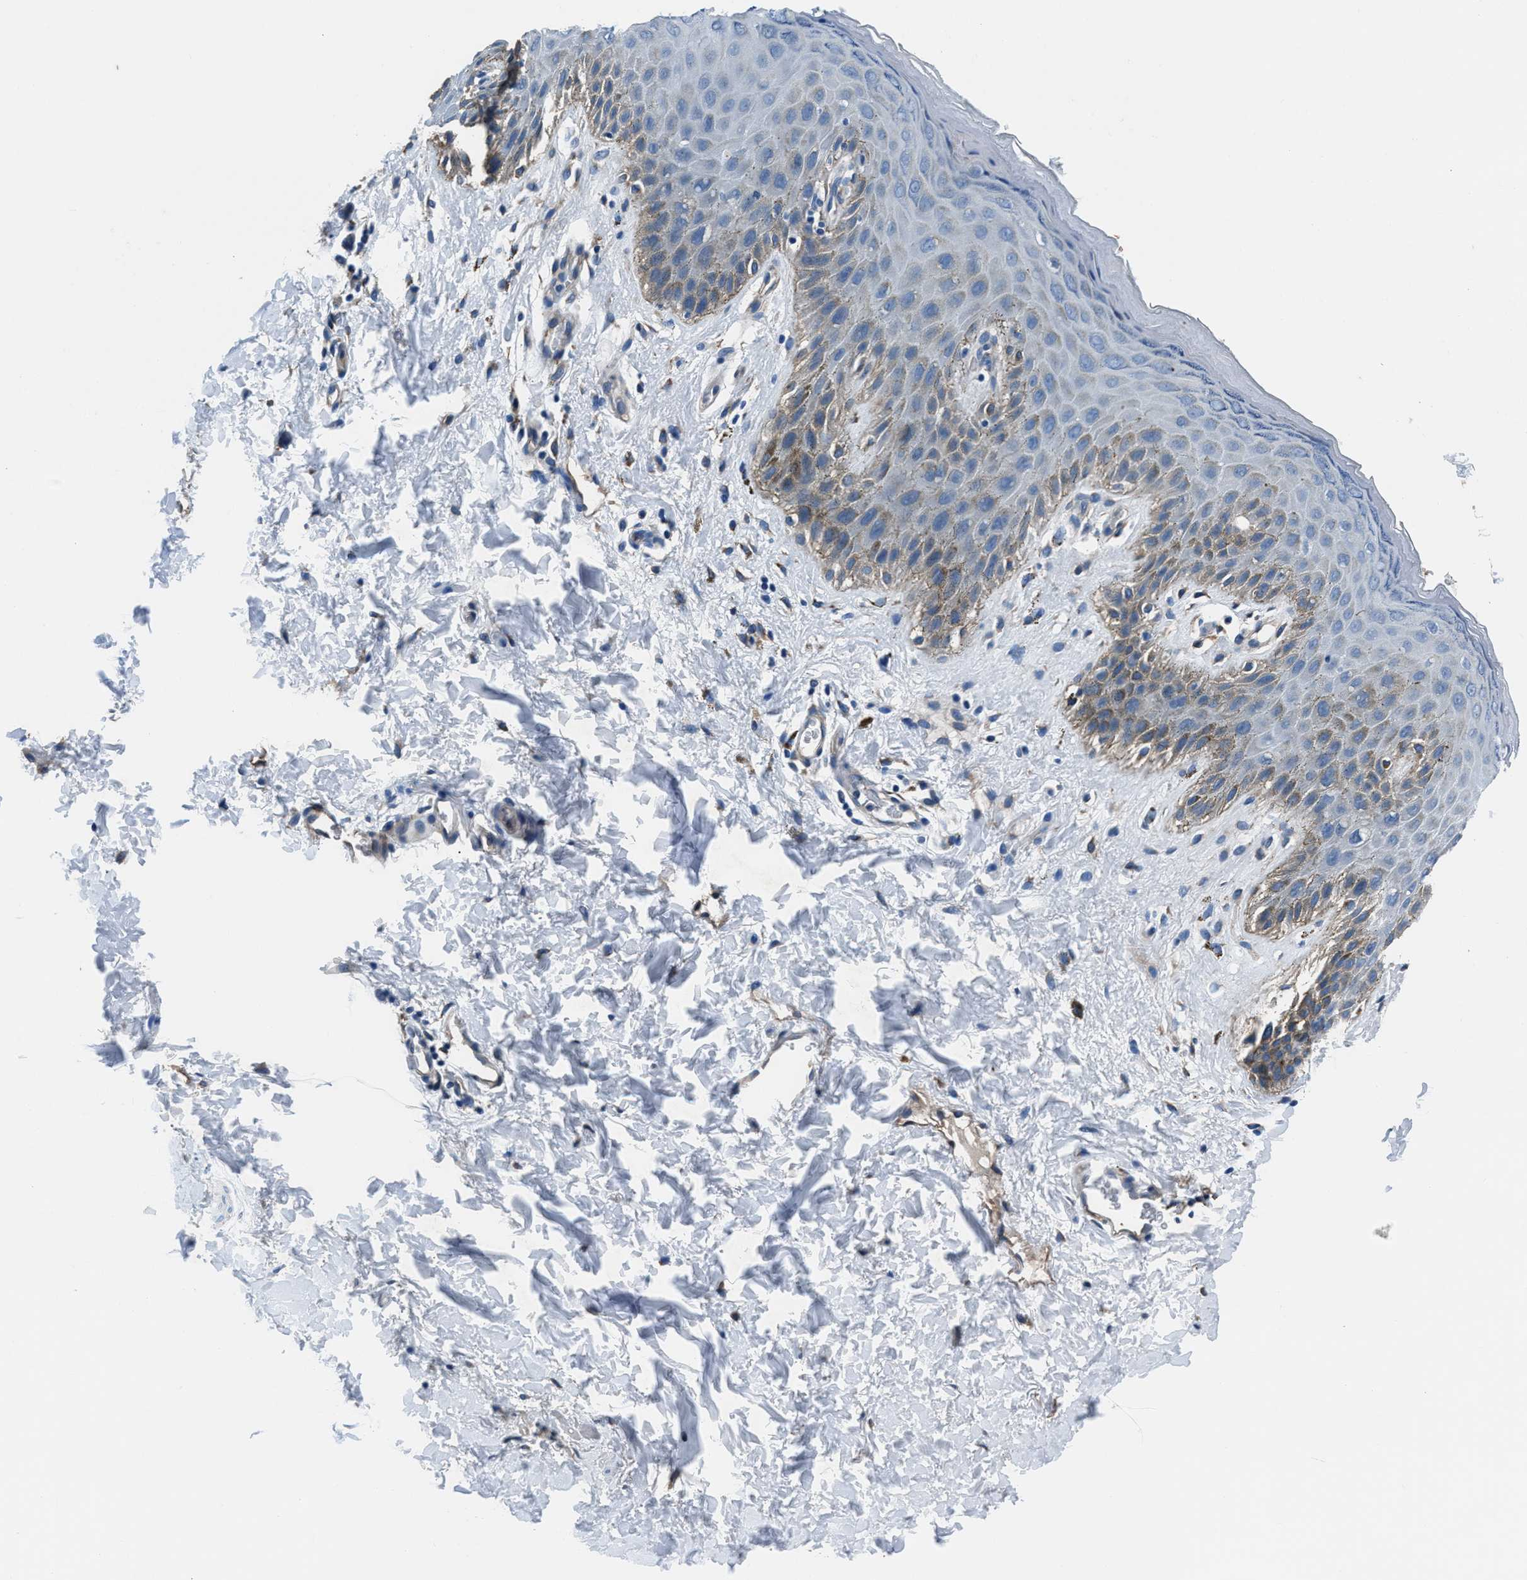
{"staining": {"intensity": "moderate", "quantity": "<25%", "location": "cytoplasmic/membranous"}, "tissue": "skin", "cell_type": "Epidermal cells", "image_type": "normal", "snomed": [{"axis": "morphology", "description": "Normal tissue, NOS"}, {"axis": "topography", "description": "Anal"}], "caption": "This is a micrograph of immunohistochemistry staining of normal skin, which shows moderate expression in the cytoplasmic/membranous of epidermal cells.", "gene": "PRTFDC1", "patient": {"sex": "male", "age": 44}}